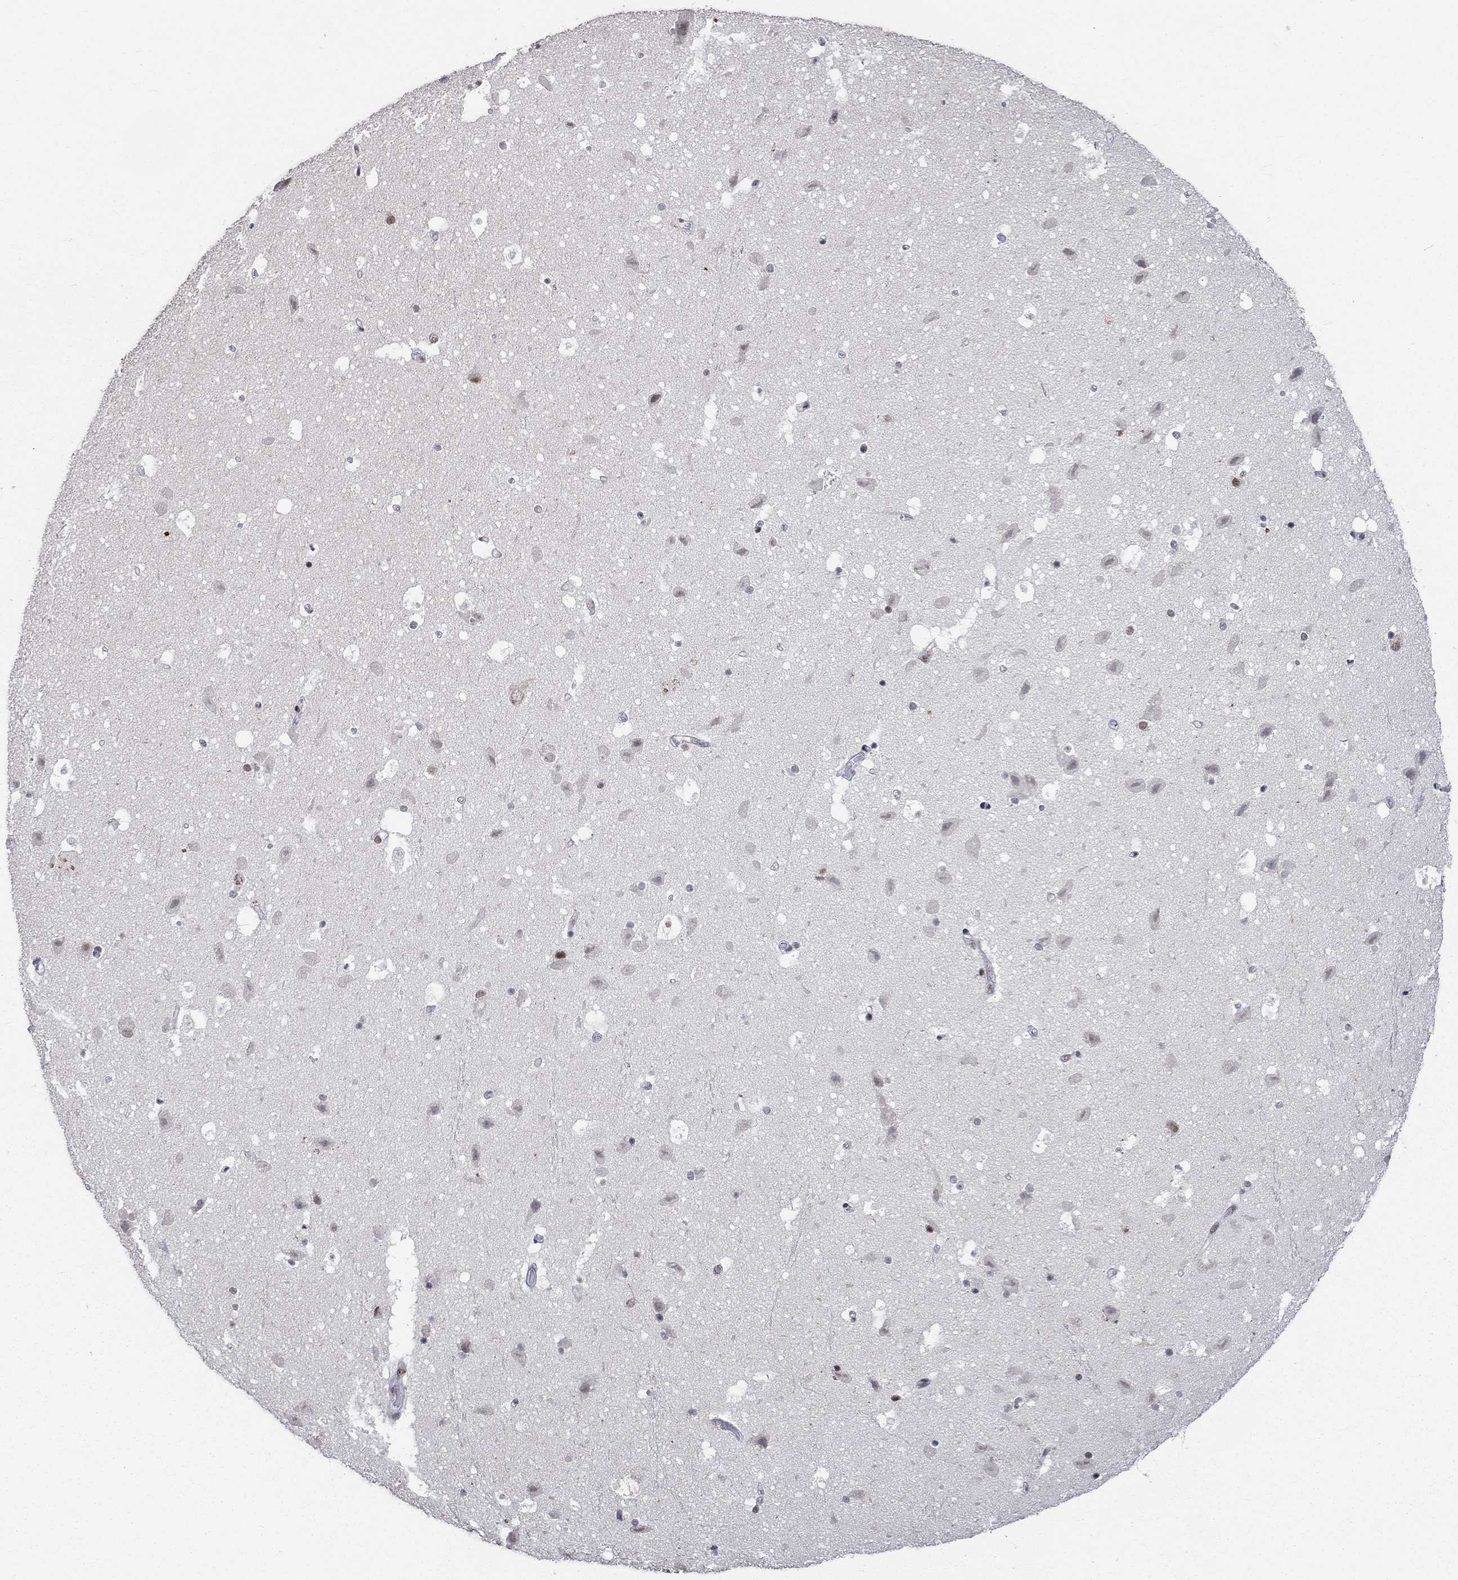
{"staining": {"intensity": "weak", "quantity": "<25%", "location": "nuclear"}, "tissue": "hippocampus", "cell_type": "Glial cells", "image_type": "normal", "snomed": [{"axis": "morphology", "description": "Normal tissue, NOS"}, {"axis": "topography", "description": "Hippocampus"}], "caption": "DAB (3,3'-diaminobenzidine) immunohistochemical staining of normal human hippocampus demonstrates no significant staining in glial cells. (DAB (3,3'-diaminobenzidine) immunohistochemistry (IHC) visualized using brightfield microscopy, high magnification).", "gene": "HCFC1", "patient": {"sex": "male", "age": 51}}